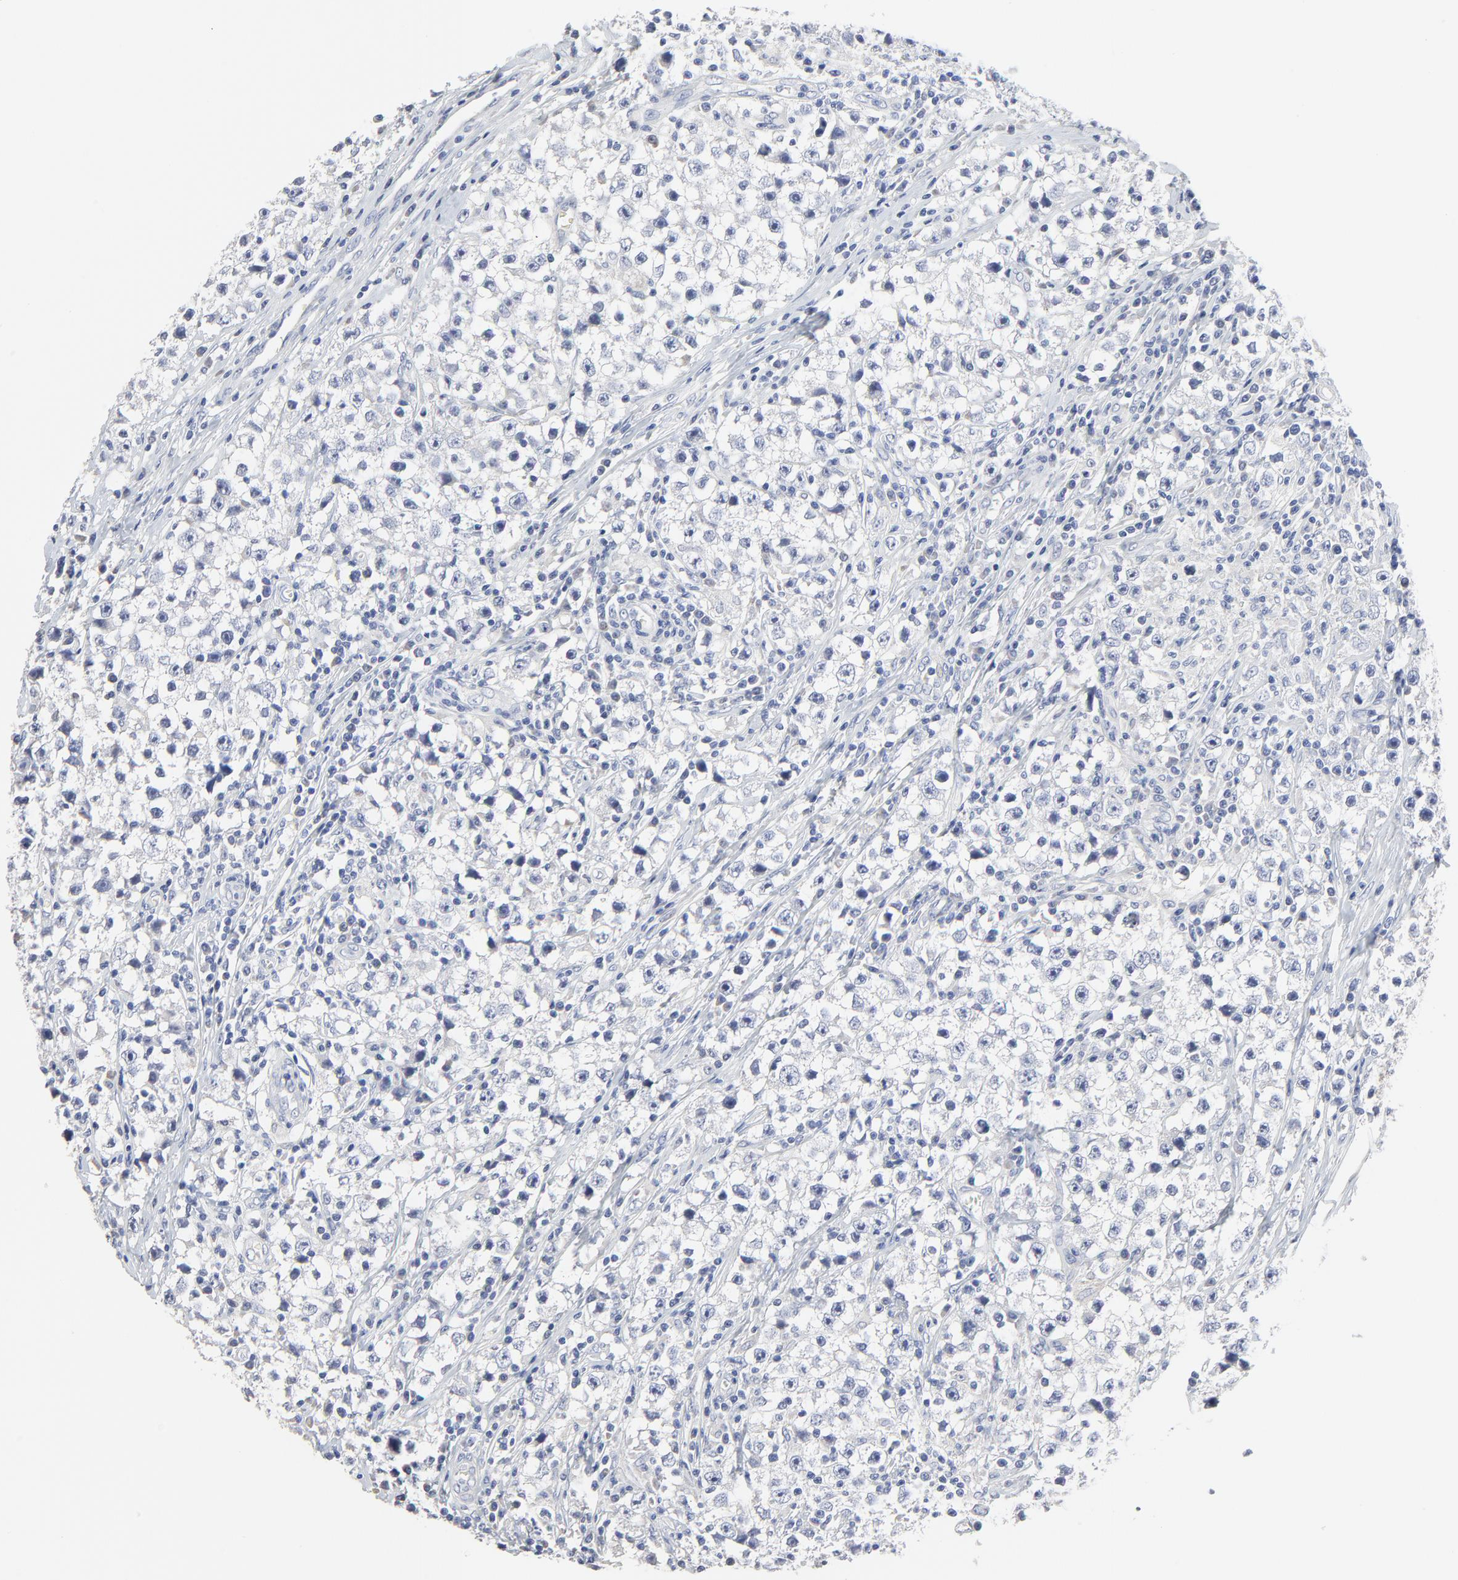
{"staining": {"intensity": "negative", "quantity": "none", "location": "none"}, "tissue": "testis cancer", "cell_type": "Tumor cells", "image_type": "cancer", "snomed": [{"axis": "morphology", "description": "Seminoma, NOS"}, {"axis": "topography", "description": "Testis"}], "caption": "Testis cancer was stained to show a protein in brown. There is no significant staining in tumor cells.", "gene": "DHRSX", "patient": {"sex": "male", "age": 35}}